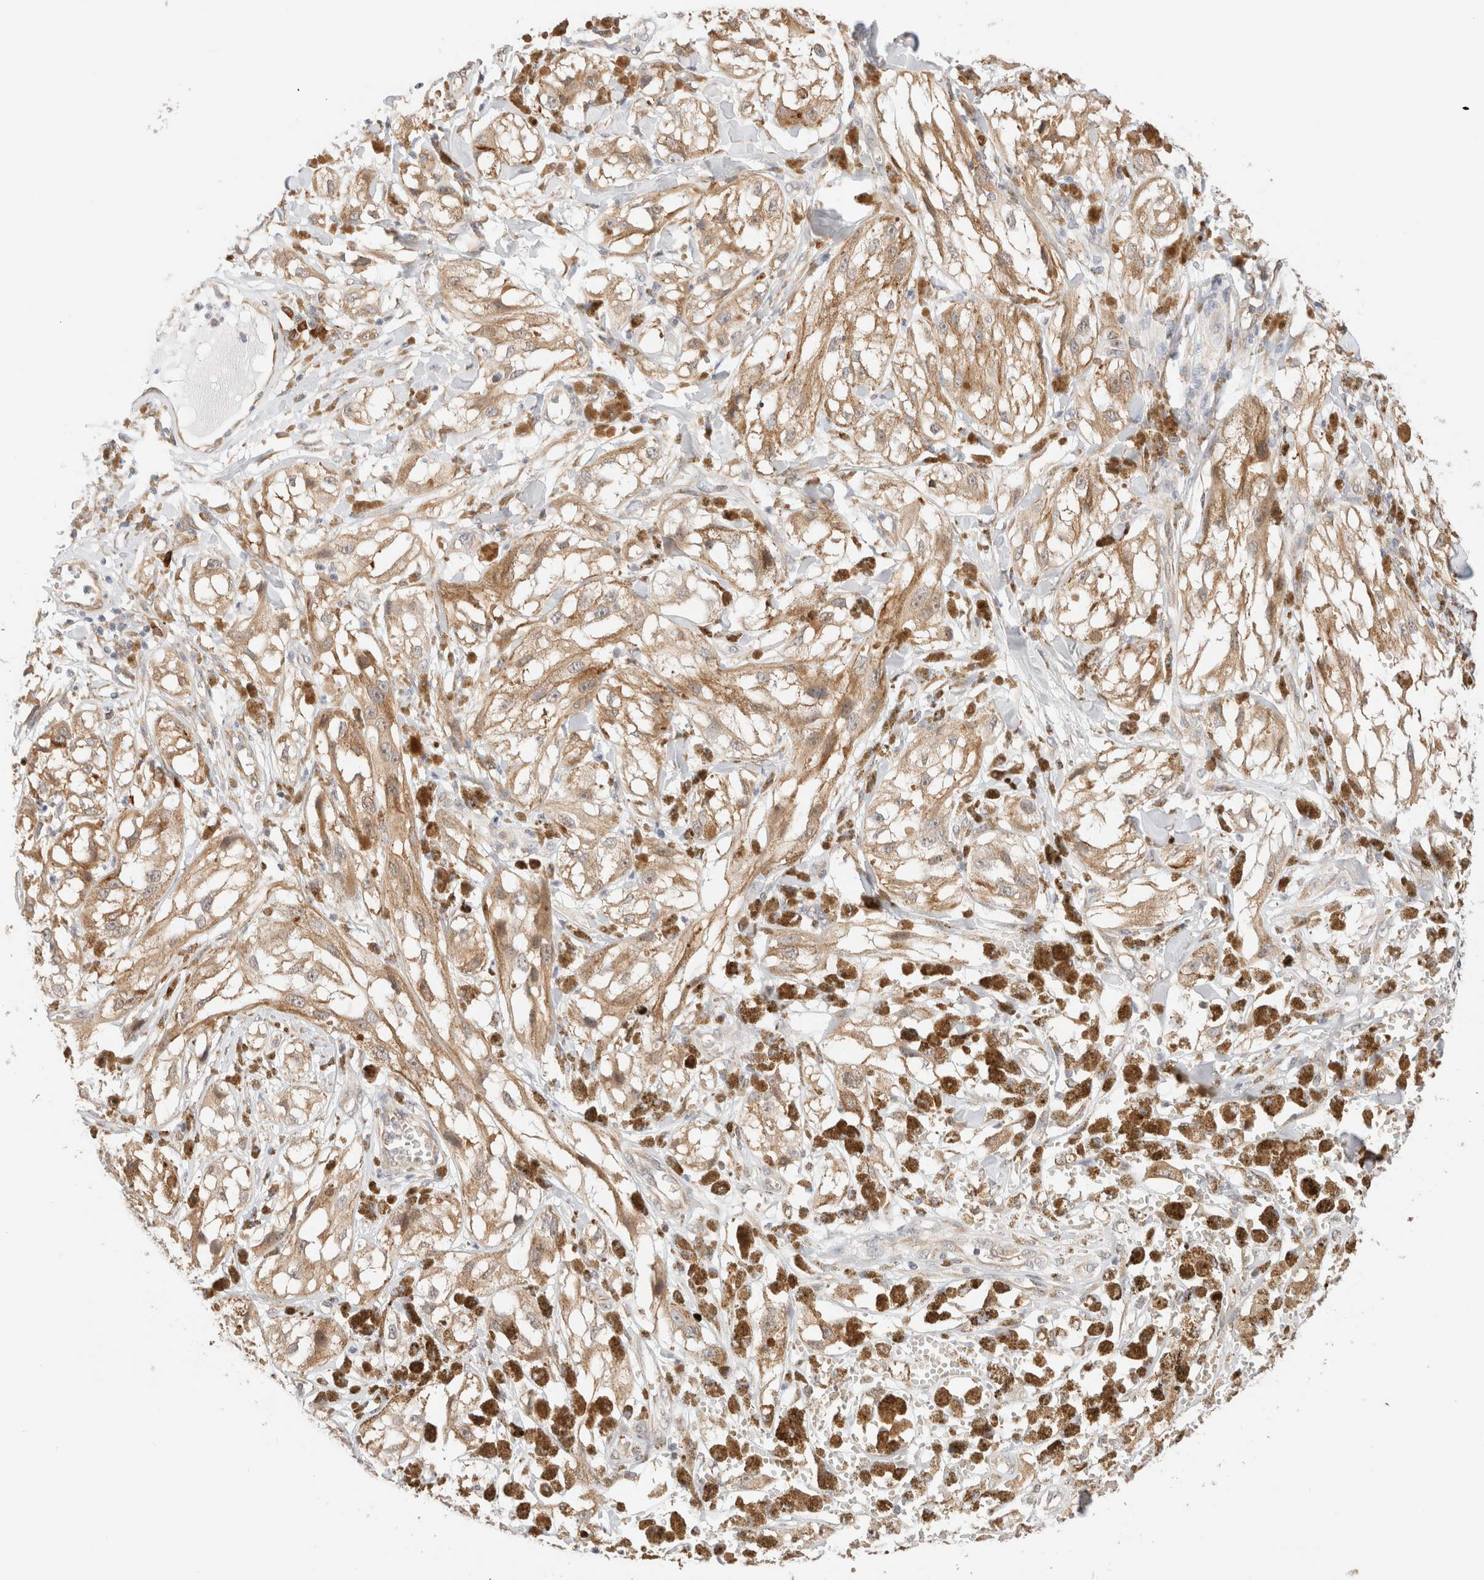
{"staining": {"intensity": "moderate", "quantity": ">75%", "location": "cytoplasmic/membranous"}, "tissue": "melanoma", "cell_type": "Tumor cells", "image_type": "cancer", "snomed": [{"axis": "morphology", "description": "Malignant melanoma, NOS"}, {"axis": "topography", "description": "Skin"}], "caption": "Malignant melanoma stained with DAB IHC shows medium levels of moderate cytoplasmic/membranous expression in about >75% of tumor cells.", "gene": "SYVN1", "patient": {"sex": "male", "age": 88}}